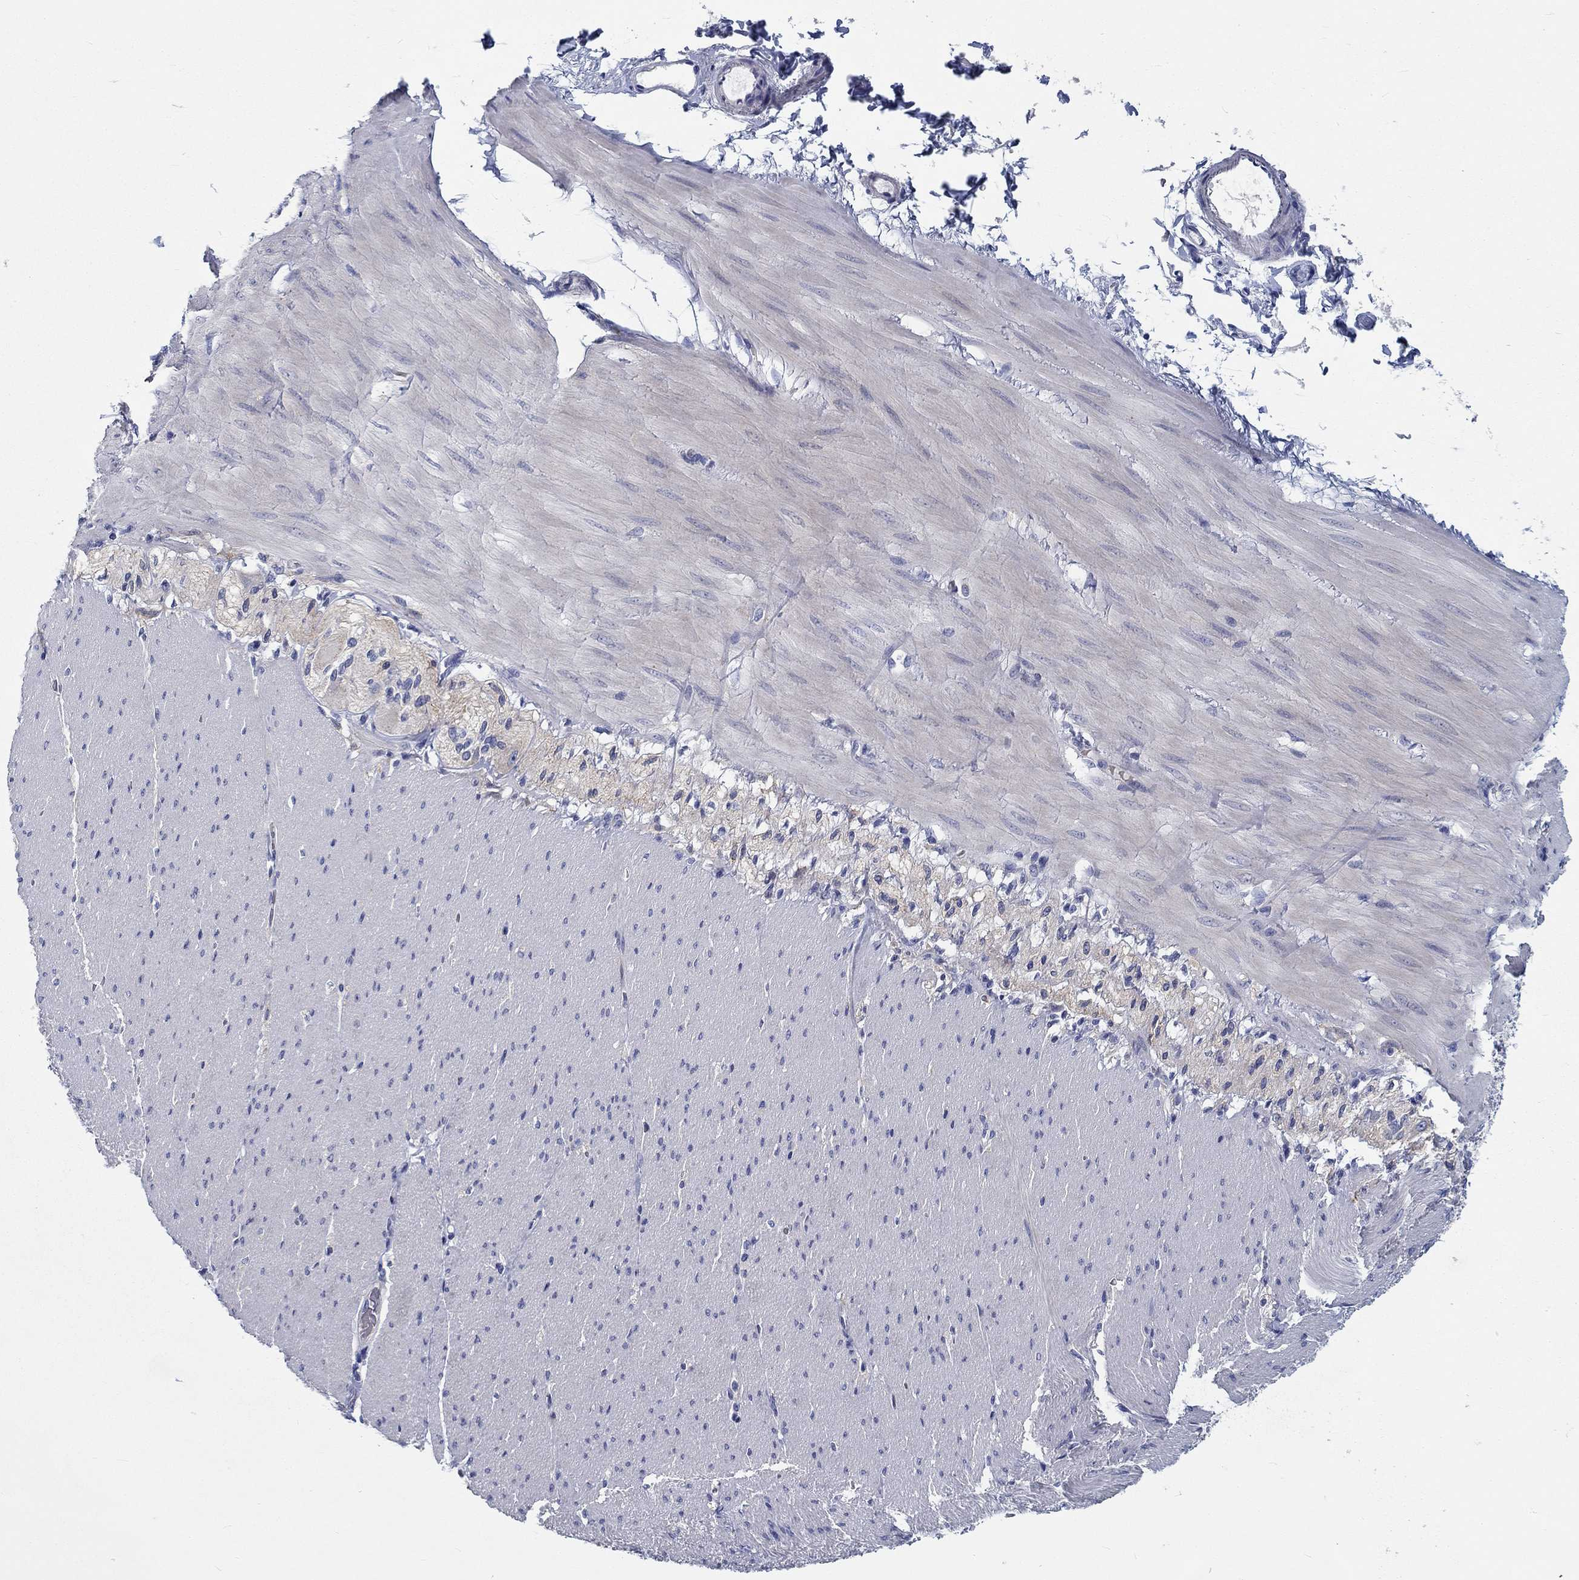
{"staining": {"intensity": "negative", "quantity": "none", "location": "none"}, "tissue": "adipose tissue", "cell_type": "Adipocytes", "image_type": "normal", "snomed": [{"axis": "morphology", "description": "Normal tissue, NOS"}, {"axis": "topography", "description": "Smooth muscle"}, {"axis": "topography", "description": "Duodenum"}, {"axis": "topography", "description": "Peripheral nerve tissue"}], "caption": "A micrograph of human adipose tissue is negative for staining in adipocytes. (Brightfield microscopy of DAB IHC at high magnification).", "gene": "MYBPC1", "patient": {"sex": "female", "age": 61}}